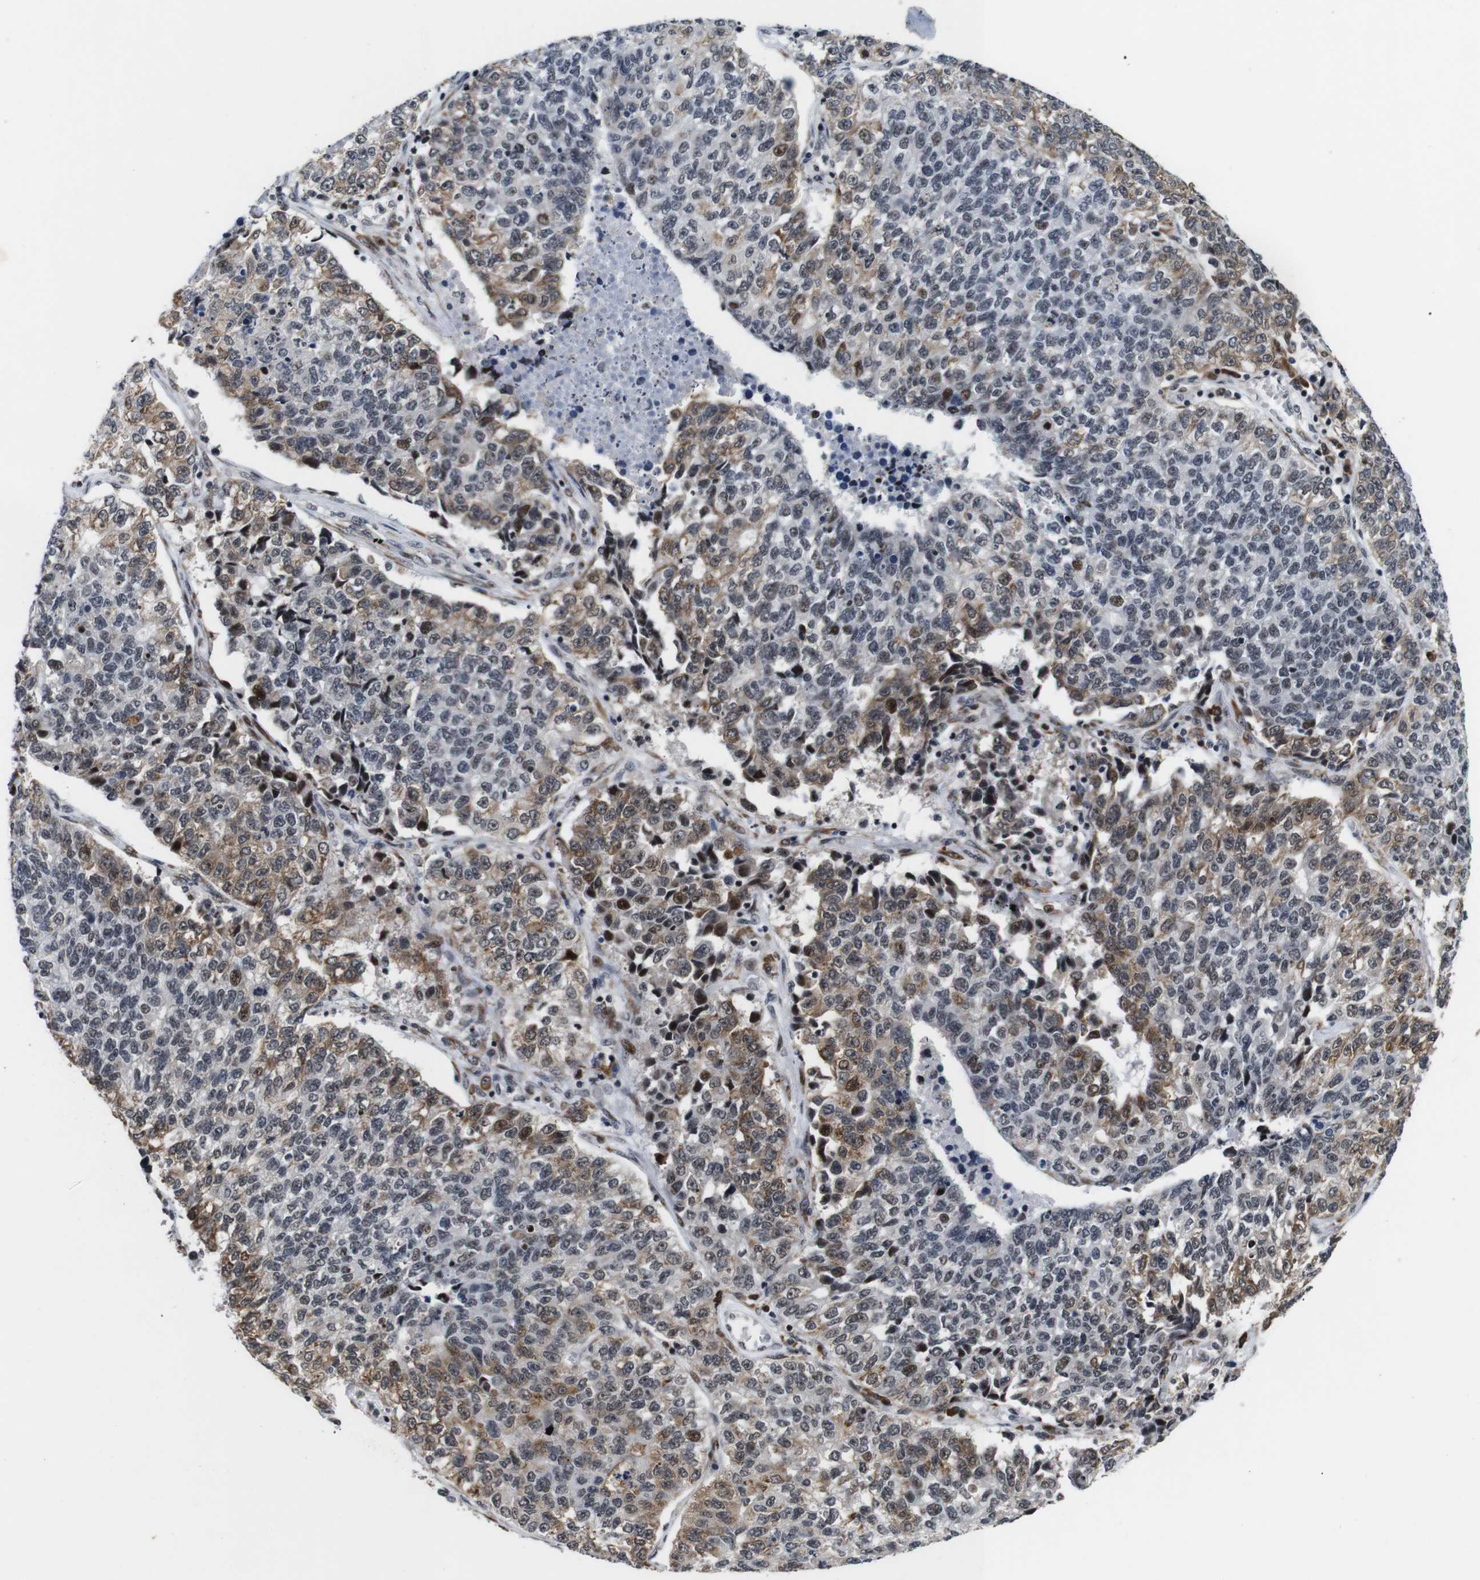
{"staining": {"intensity": "moderate", "quantity": "25%-75%", "location": "cytoplasmic/membranous,nuclear"}, "tissue": "lung cancer", "cell_type": "Tumor cells", "image_type": "cancer", "snomed": [{"axis": "morphology", "description": "Adenocarcinoma, NOS"}, {"axis": "topography", "description": "Lung"}], "caption": "Adenocarcinoma (lung) tissue exhibits moderate cytoplasmic/membranous and nuclear positivity in about 25%-75% of tumor cells, visualized by immunohistochemistry.", "gene": "EIF4G1", "patient": {"sex": "male", "age": 49}}